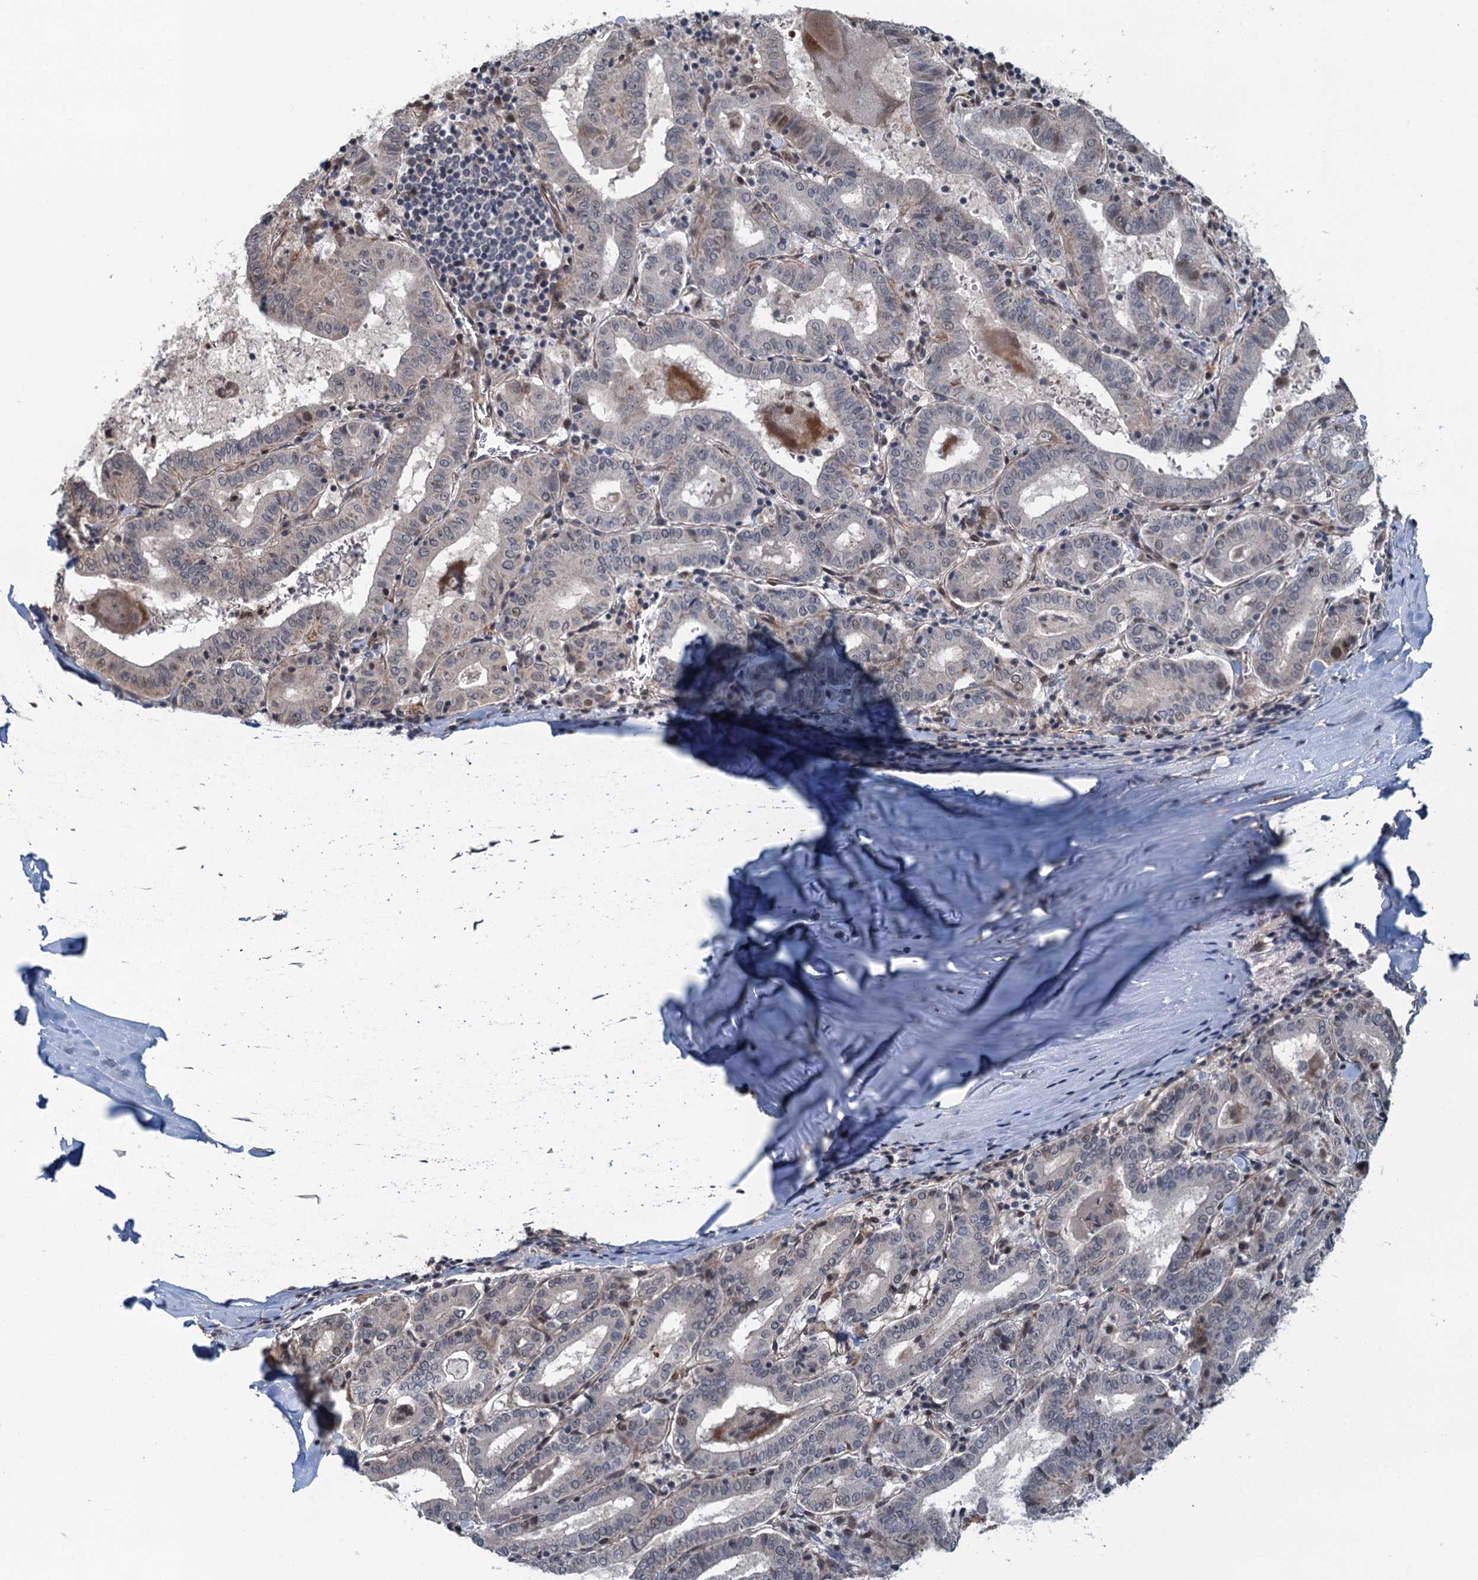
{"staining": {"intensity": "negative", "quantity": "none", "location": "none"}, "tissue": "thyroid cancer", "cell_type": "Tumor cells", "image_type": "cancer", "snomed": [{"axis": "morphology", "description": "Papillary adenocarcinoma, NOS"}, {"axis": "topography", "description": "Thyroid gland"}], "caption": "This photomicrograph is of thyroid papillary adenocarcinoma stained with immunohistochemistry (IHC) to label a protein in brown with the nuclei are counter-stained blue. There is no expression in tumor cells.", "gene": "WHAMM", "patient": {"sex": "female", "age": 72}}